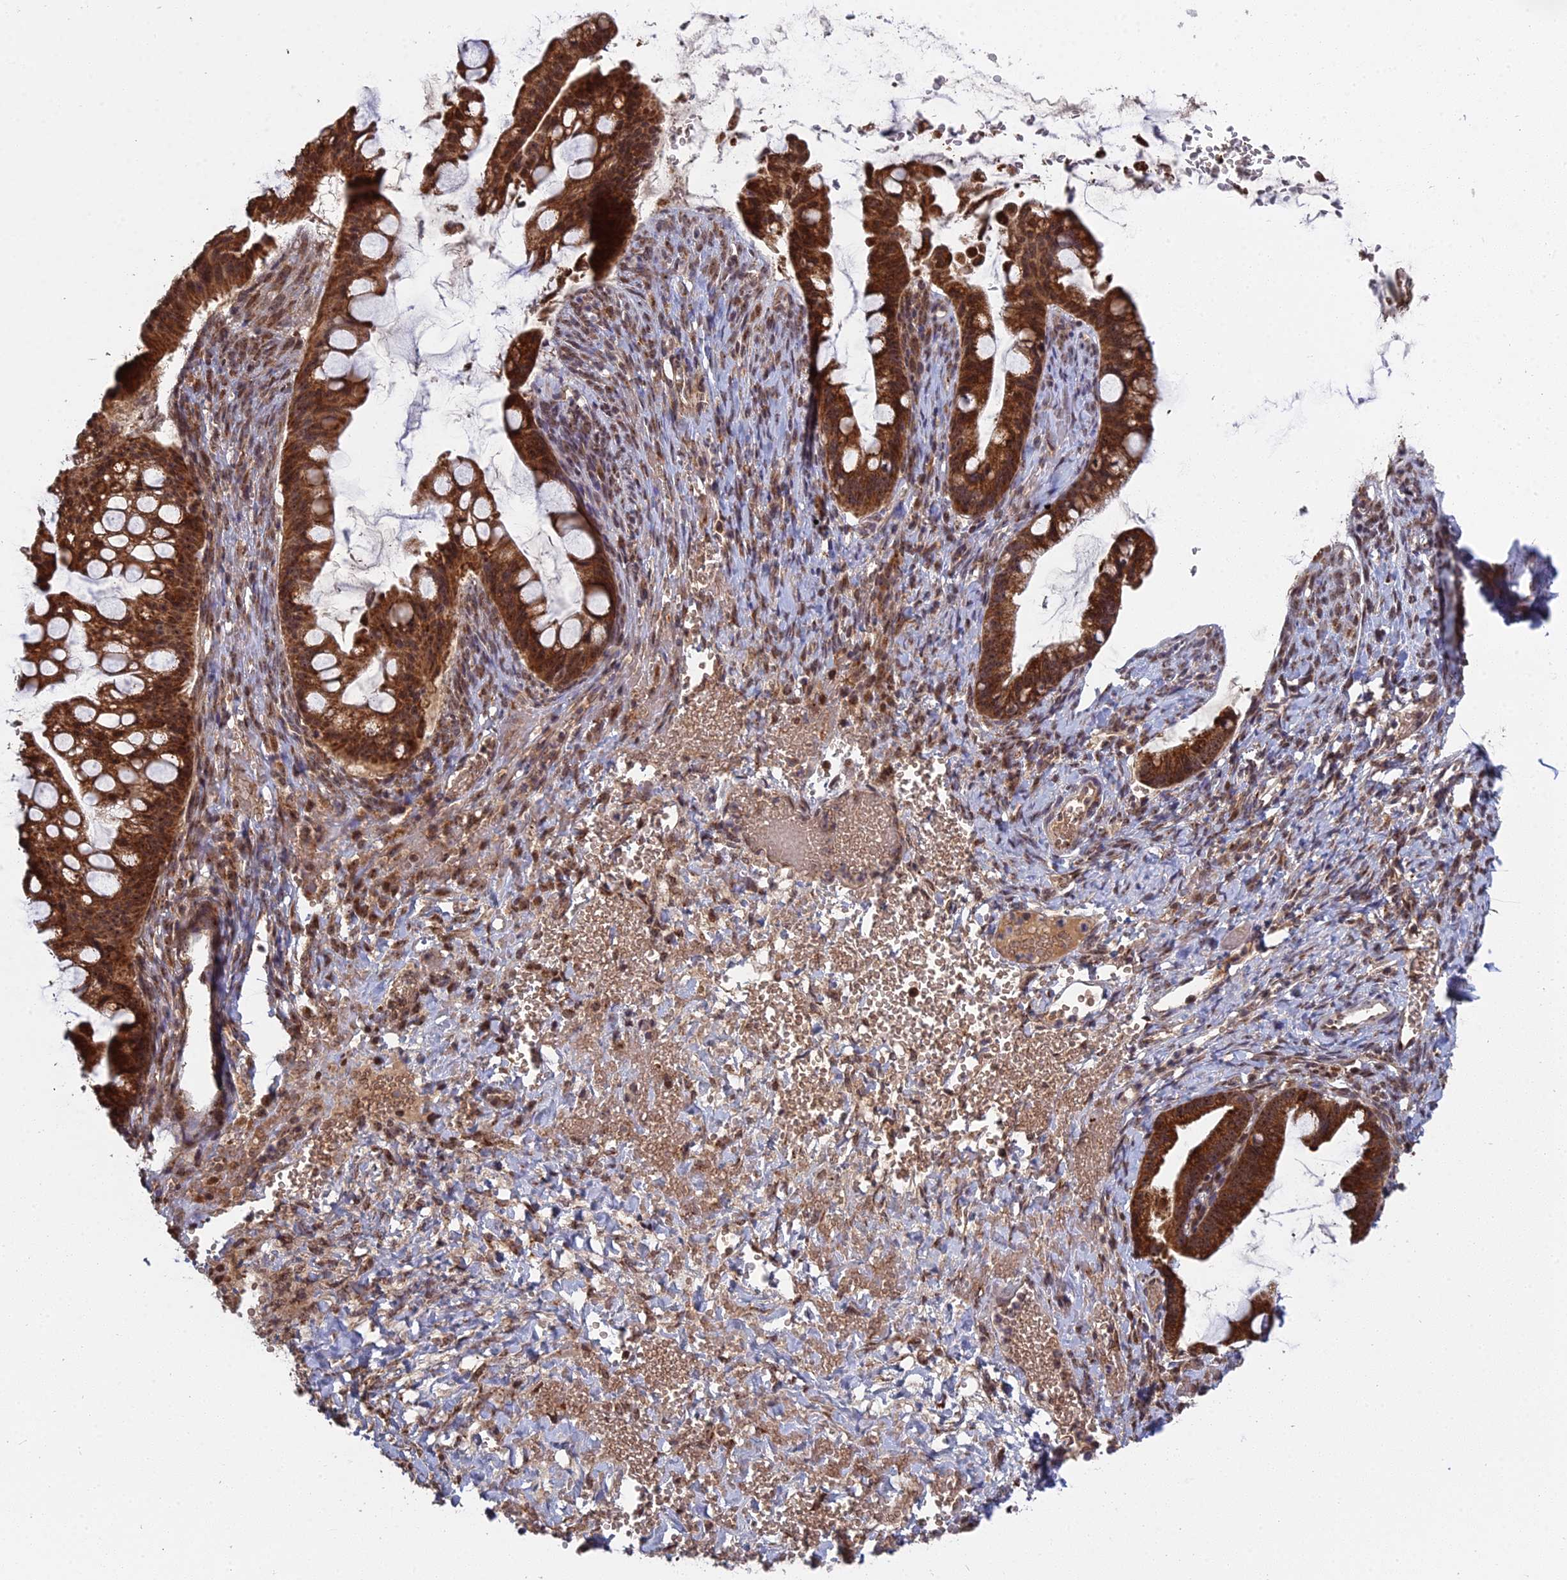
{"staining": {"intensity": "strong", "quantity": ">75%", "location": "cytoplasmic/membranous,nuclear"}, "tissue": "ovarian cancer", "cell_type": "Tumor cells", "image_type": "cancer", "snomed": [{"axis": "morphology", "description": "Cystadenocarcinoma, mucinous, NOS"}, {"axis": "topography", "description": "Ovary"}], "caption": "IHC of human ovarian cancer (mucinous cystadenocarcinoma) exhibits high levels of strong cytoplasmic/membranous and nuclear expression in approximately >75% of tumor cells.", "gene": "MEOX1", "patient": {"sex": "female", "age": 73}}